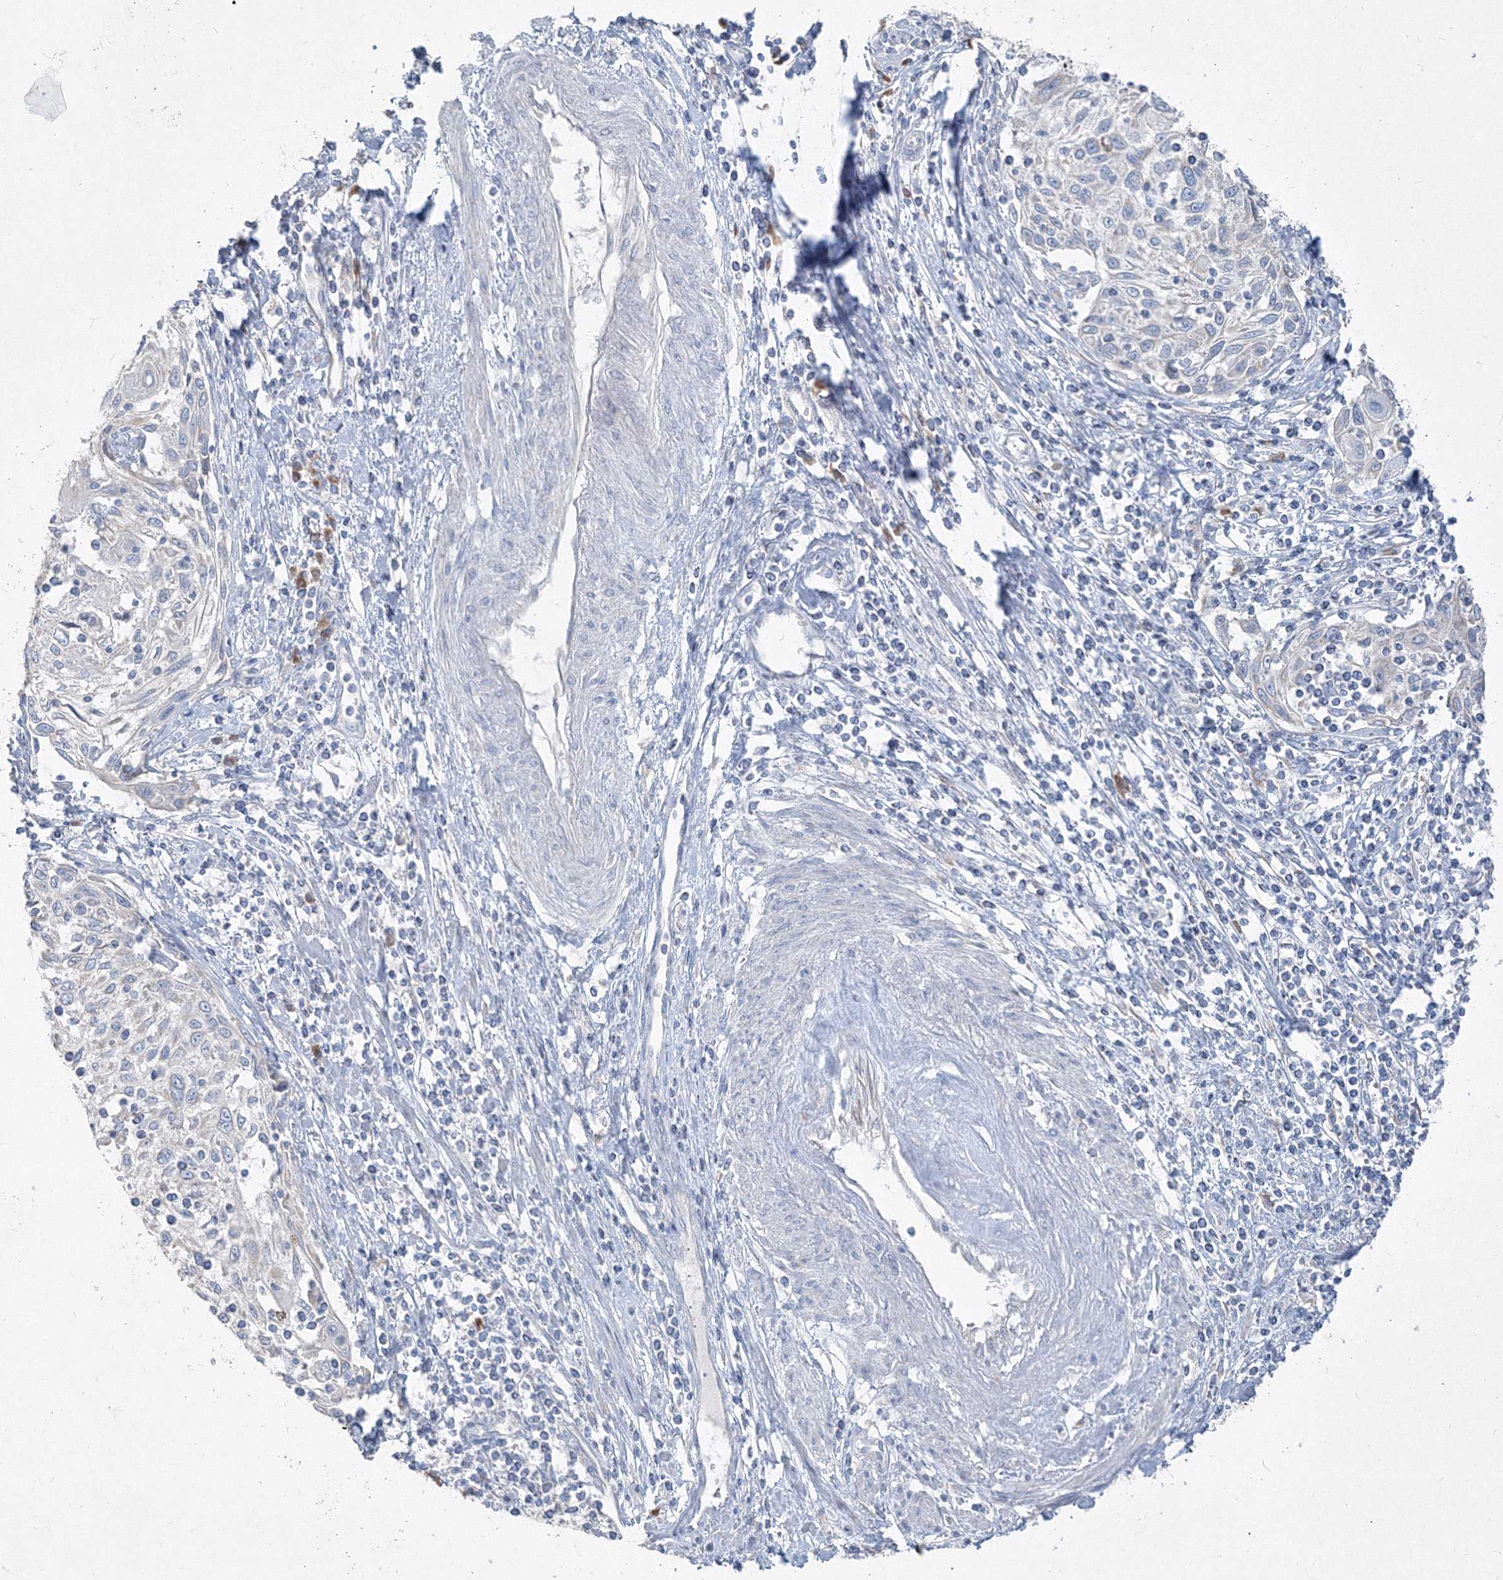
{"staining": {"intensity": "negative", "quantity": "none", "location": "none"}, "tissue": "cervical cancer", "cell_type": "Tumor cells", "image_type": "cancer", "snomed": [{"axis": "morphology", "description": "Squamous cell carcinoma, NOS"}, {"axis": "topography", "description": "Cervix"}], "caption": "Human cervical cancer (squamous cell carcinoma) stained for a protein using immunohistochemistry reveals no staining in tumor cells.", "gene": "IFNAR1", "patient": {"sex": "female", "age": 70}}